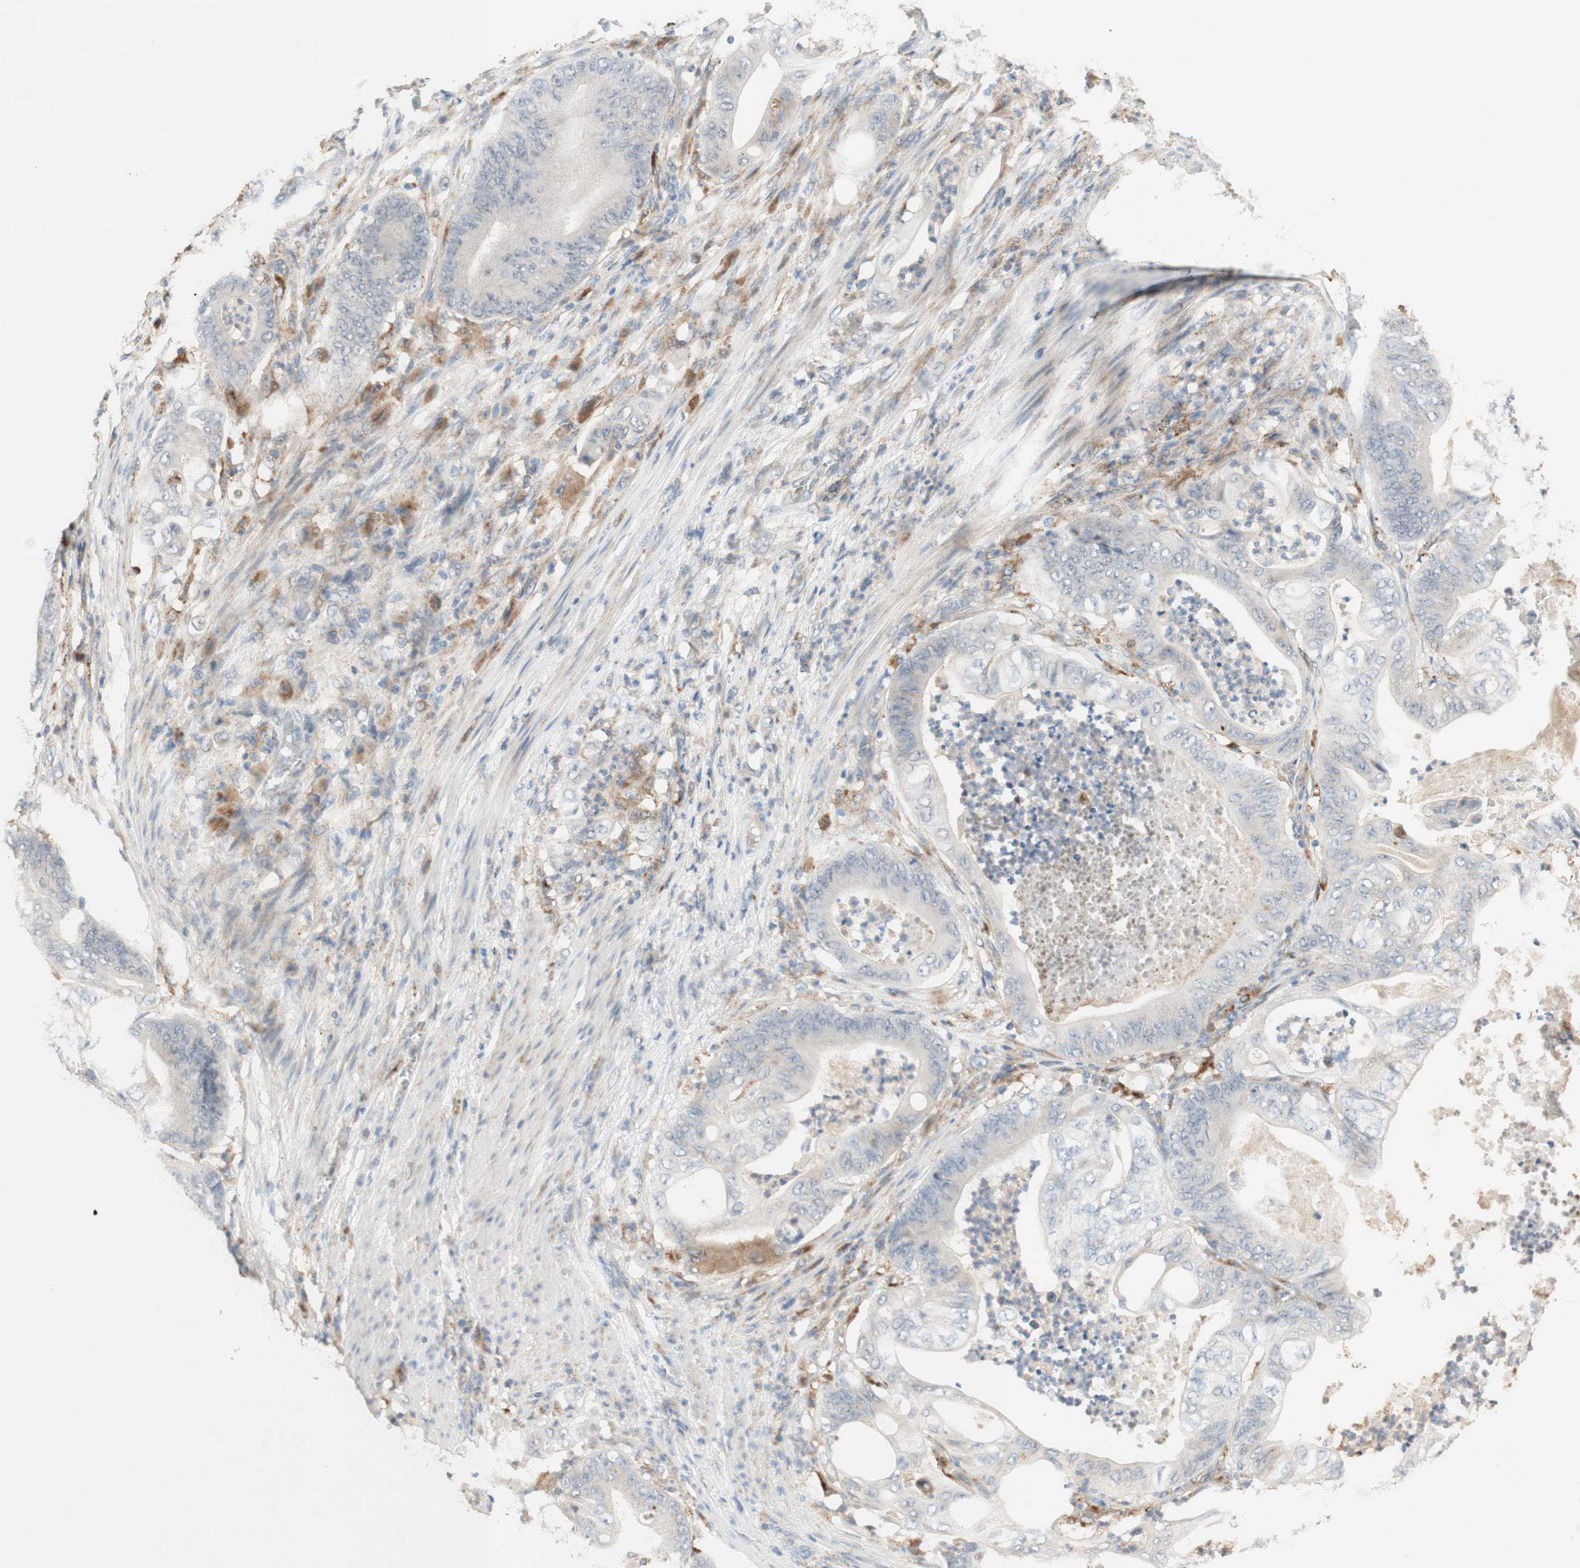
{"staining": {"intensity": "negative", "quantity": "none", "location": "none"}, "tissue": "stomach cancer", "cell_type": "Tumor cells", "image_type": "cancer", "snomed": [{"axis": "morphology", "description": "Adenocarcinoma, NOS"}, {"axis": "topography", "description": "Stomach"}], "caption": "Immunohistochemistry (IHC) image of neoplastic tissue: stomach cancer (adenocarcinoma) stained with DAB displays no significant protein expression in tumor cells.", "gene": "GAPT", "patient": {"sex": "female", "age": 73}}